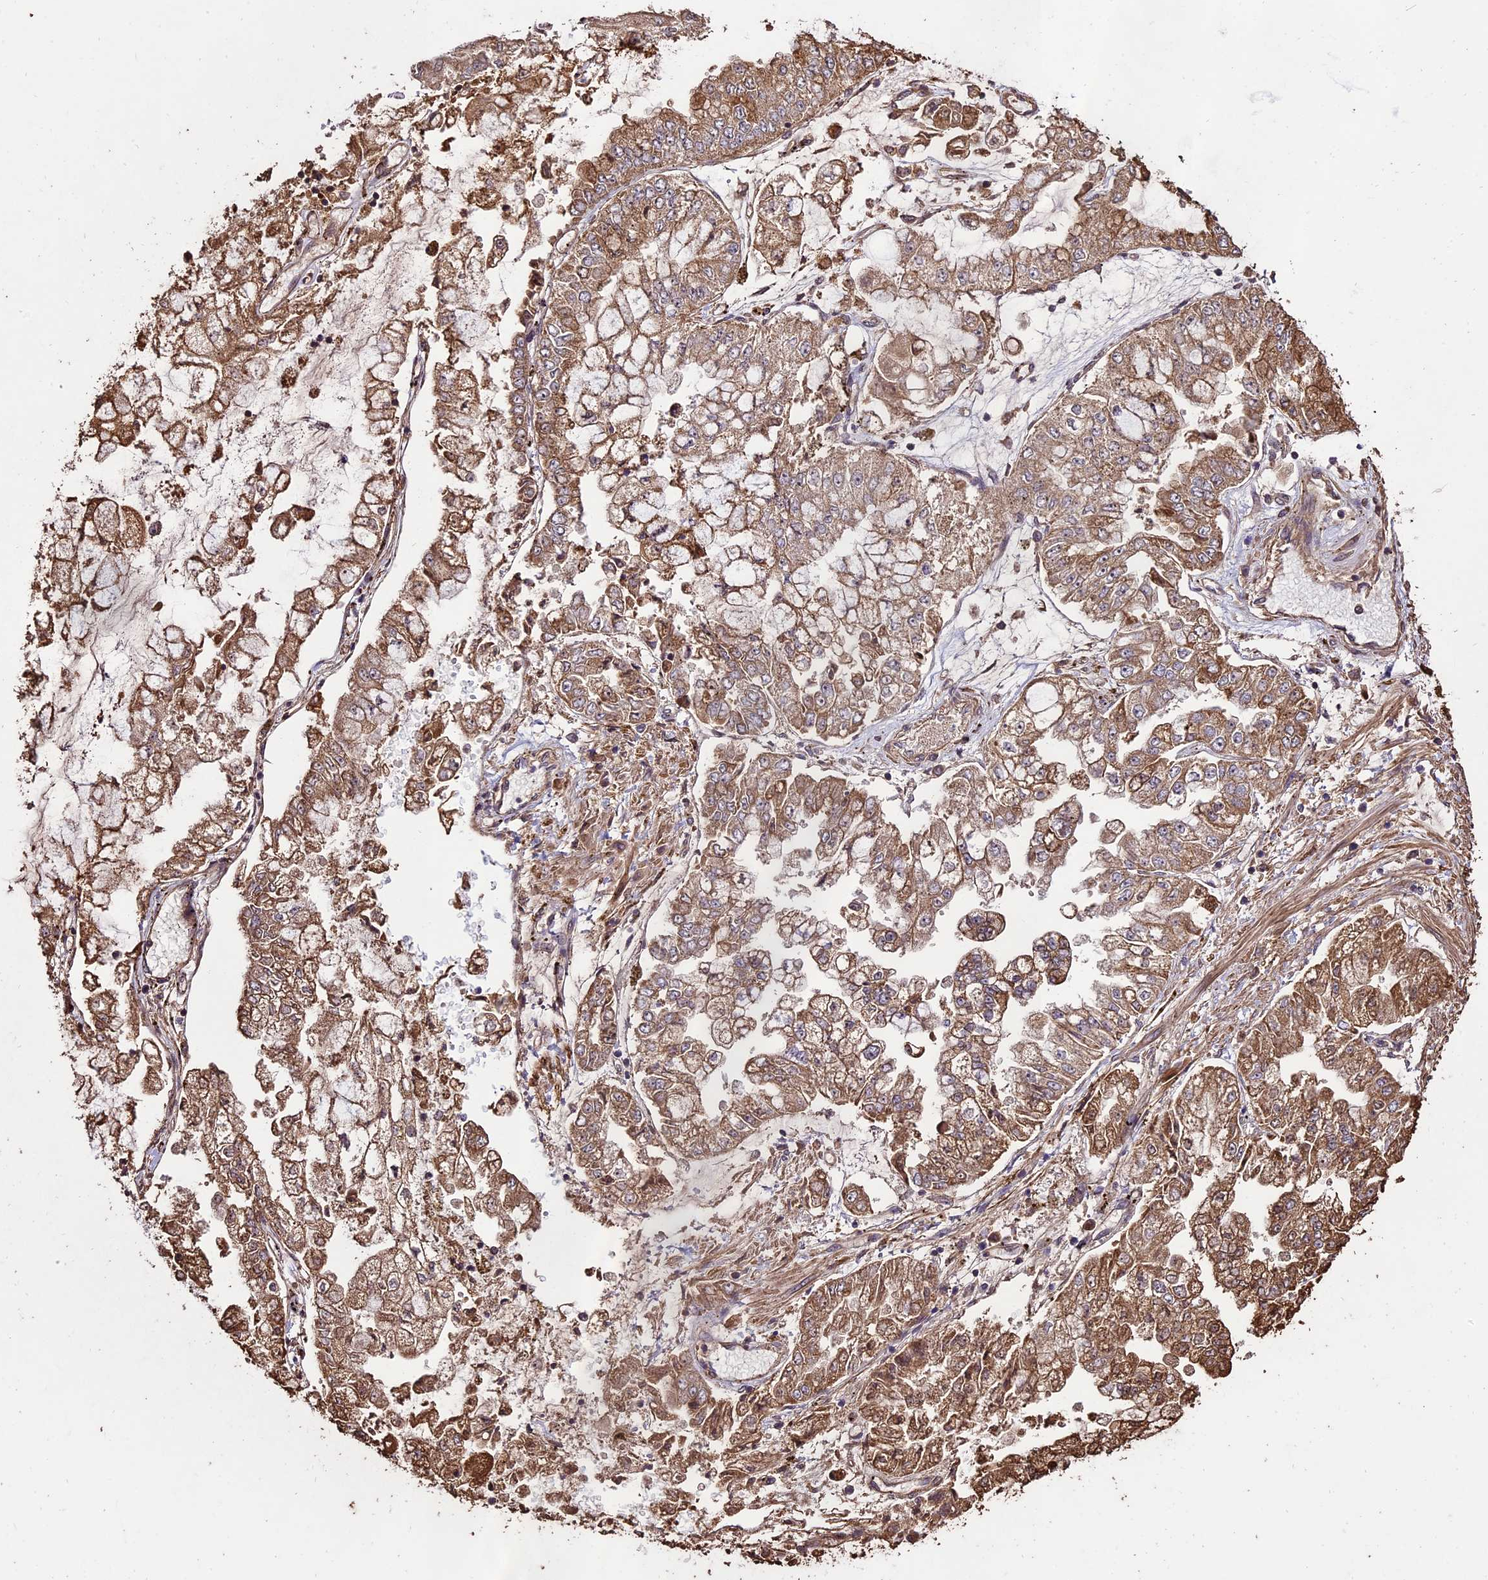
{"staining": {"intensity": "moderate", "quantity": ">75%", "location": "cytoplasmic/membranous"}, "tissue": "stomach cancer", "cell_type": "Tumor cells", "image_type": "cancer", "snomed": [{"axis": "morphology", "description": "Adenocarcinoma, NOS"}, {"axis": "topography", "description": "Stomach"}], "caption": "About >75% of tumor cells in human adenocarcinoma (stomach) exhibit moderate cytoplasmic/membranous protein positivity as visualized by brown immunohistochemical staining.", "gene": "PGPEP1L", "patient": {"sex": "male", "age": 76}}